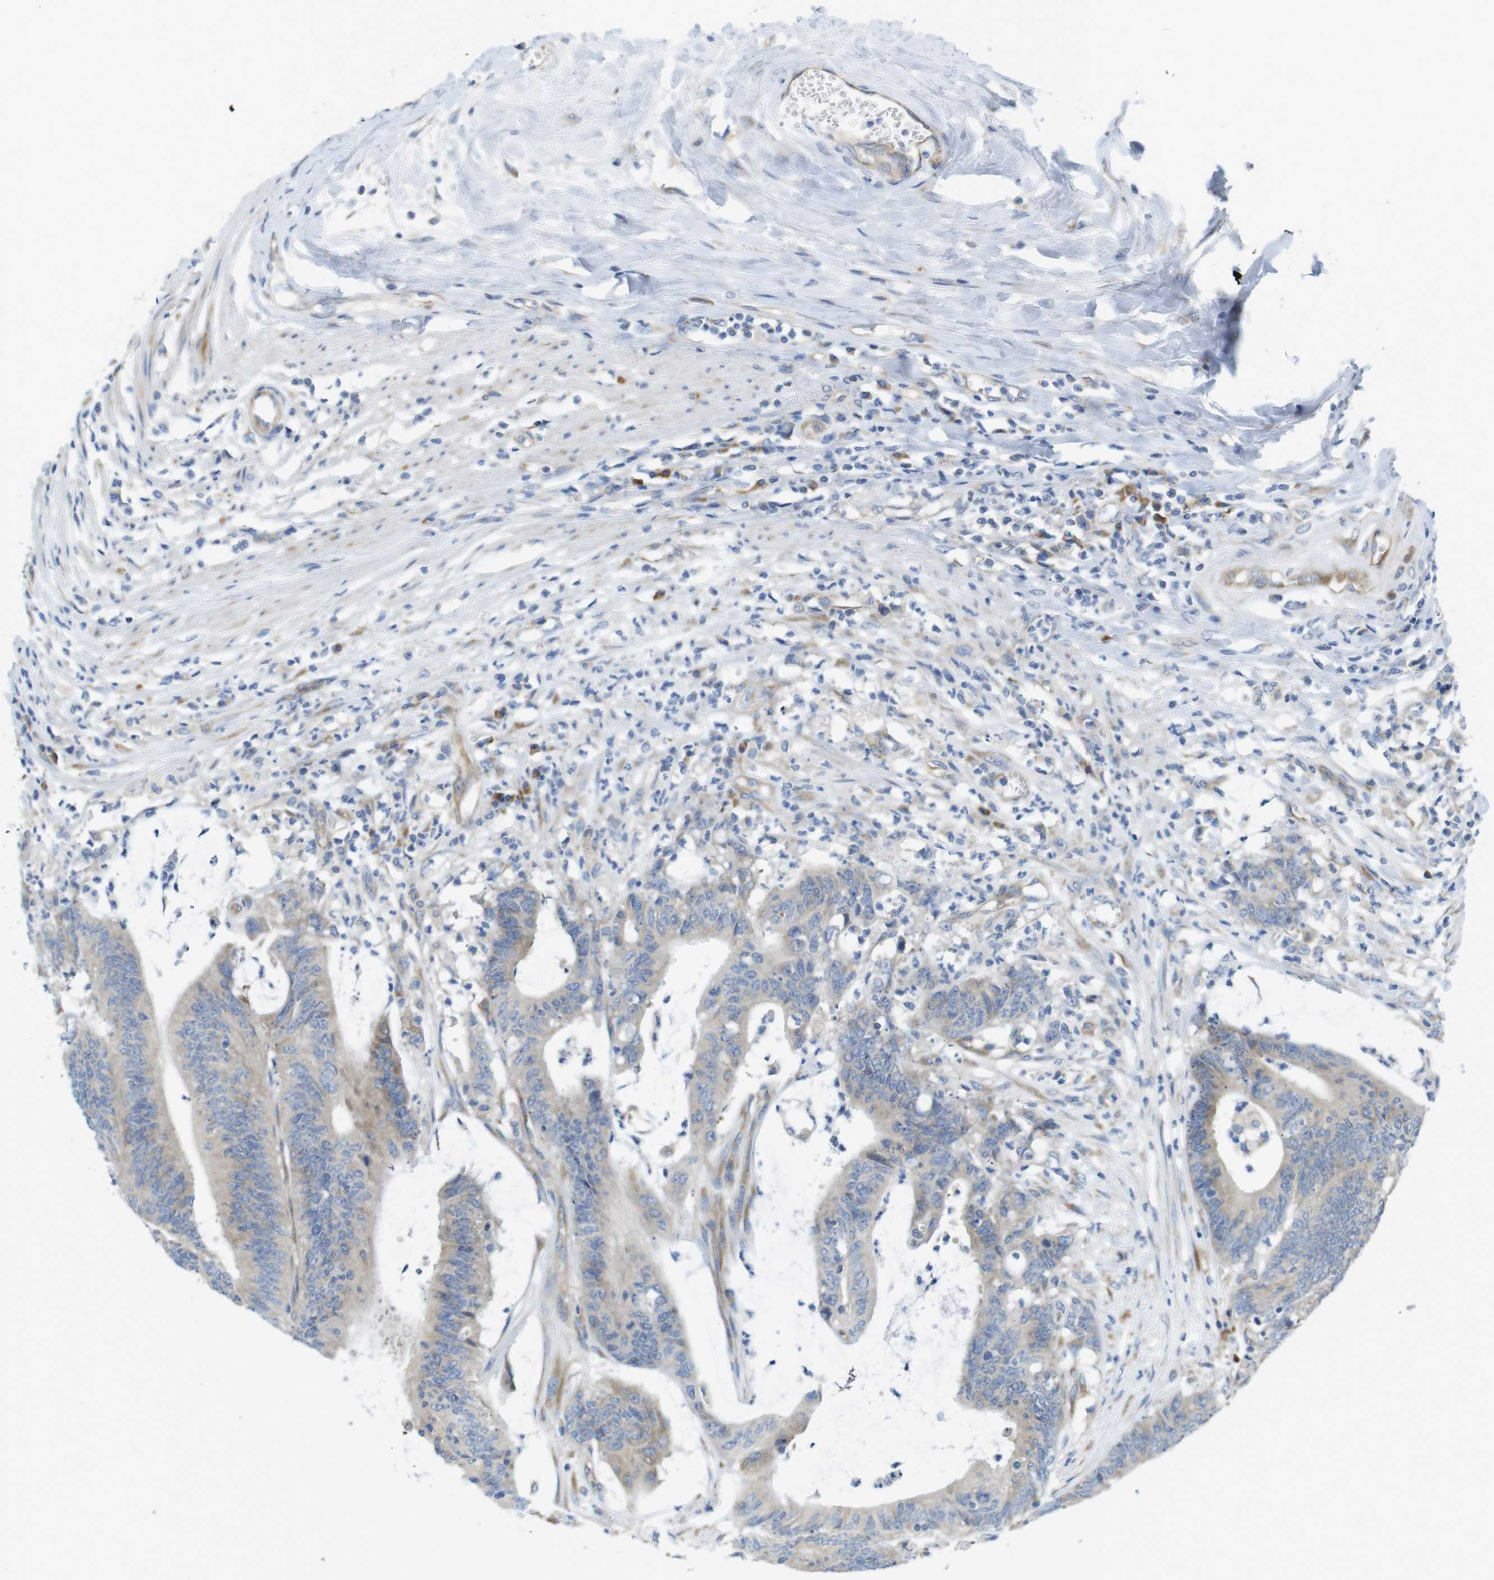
{"staining": {"intensity": "weak", "quantity": ">75%", "location": "cytoplasmic/membranous"}, "tissue": "colorectal cancer", "cell_type": "Tumor cells", "image_type": "cancer", "snomed": [{"axis": "morphology", "description": "Adenocarcinoma, NOS"}, {"axis": "topography", "description": "Rectum"}], "caption": "The image shows staining of colorectal cancer, revealing weak cytoplasmic/membranous protein expression (brown color) within tumor cells. Using DAB (3,3'-diaminobenzidine) (brown) and hematoxylin (blue) stains, captured at high magnification using brightfield microscopy.", "gene": "TMEM234", "patient": {"sex": "female", "age": 66}}